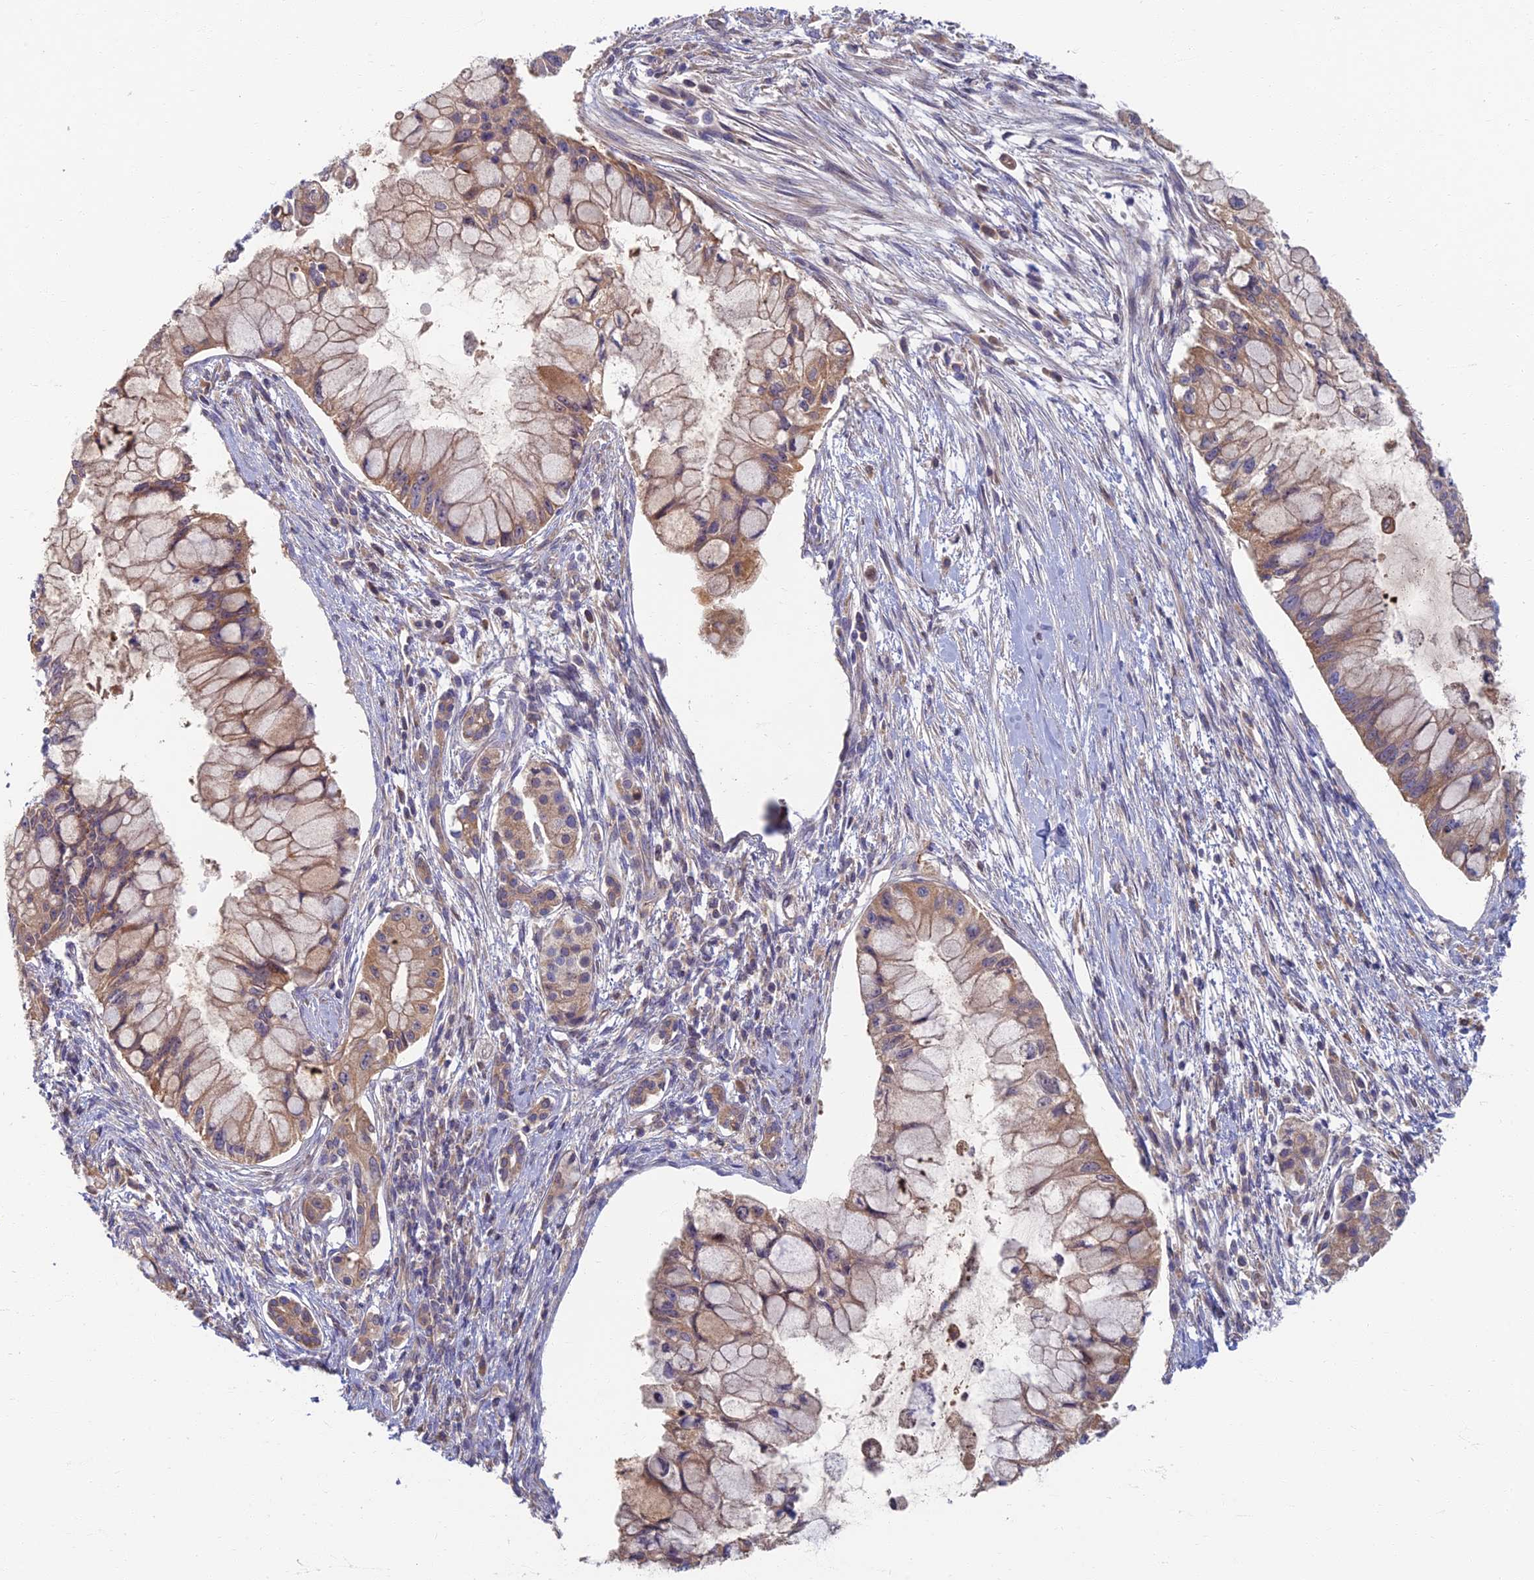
{"staining": {"intensity": "moderate", "quantity": ">75%", "location": "cytoplasmic/membranous"}, "tissue": "pancreatic cancer", "cell_type": "Tumor cells", "image_type": "cancer", "snomed": [{"axis": "morphology", "description": "Adenocarcinoma, NOS"}, {"axis": "topography", "description": "Pancreas"}], "caption": "High-power microscopy captured an IHC image of pancreatic cancer, revealing moderate cytoplasmic/membranous positivity in approximately >75% of tumor cells. Using DAB (3,3'-diaminobenzidine) (brown) and hematoxylin (blue) stains, captured at high magnification using brightfield microscopy.", "gene": "SOGA1", "patient": {"sex": "male", "age": 48}}